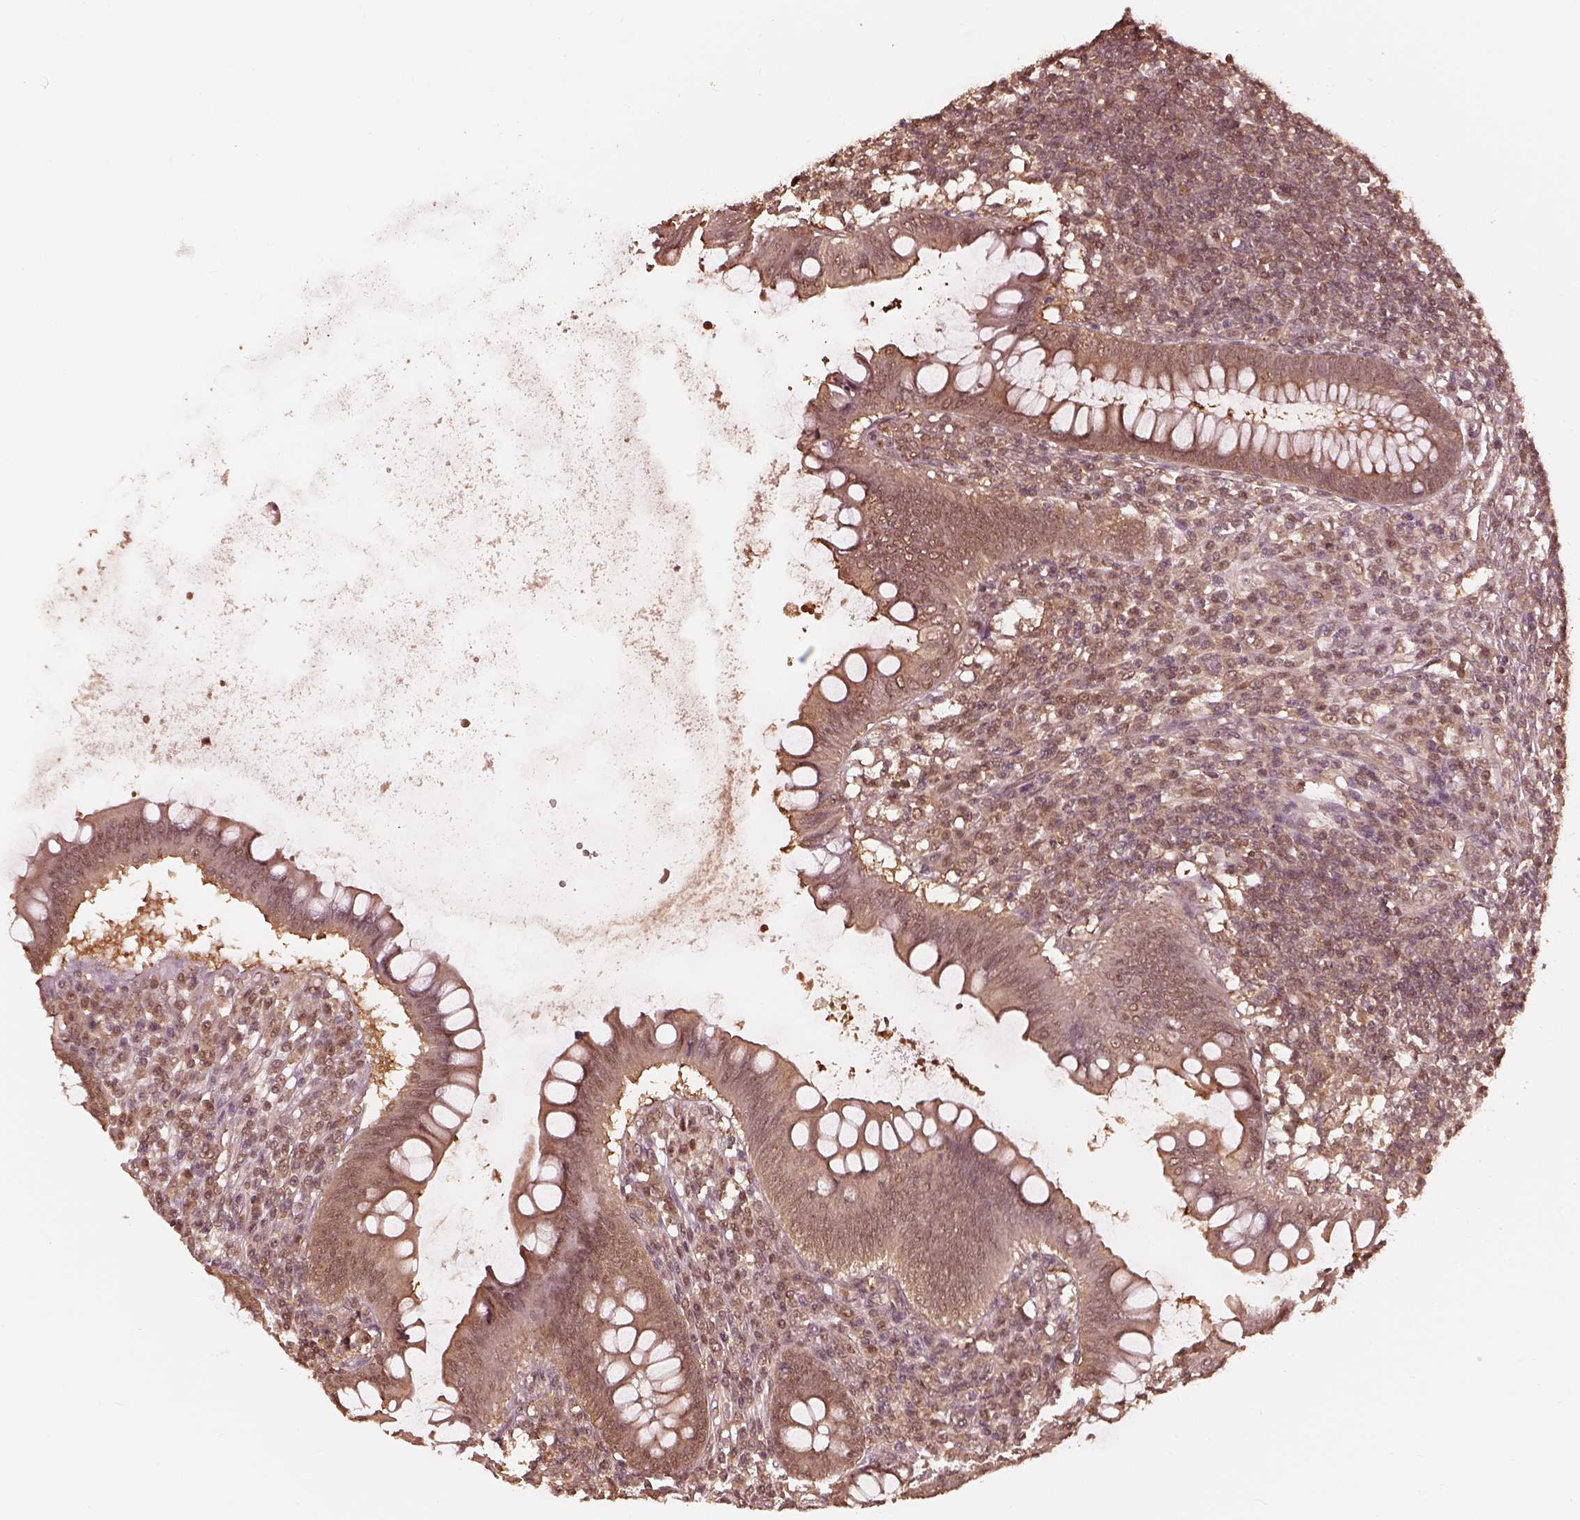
{"staining": {"intensity": "moderate", "quantity": ">75%", "location": "nuclear"}, "tissue": "appendix", "cell_type": "Glandular cells", "image_type": "normal", "snomed": [{"axis": "morphology", "description": "Normal tissue, NOS"}, {"axis": "topography", "description": "Appendix"}], "caption": "Moderate nuclear positivity for a protein is identified in about >75% of glandular cells of benign appendix using immunohistochemistry (IHC).", "gene": "PSMC5", "patient": {"sex": "female", "age": 57}}